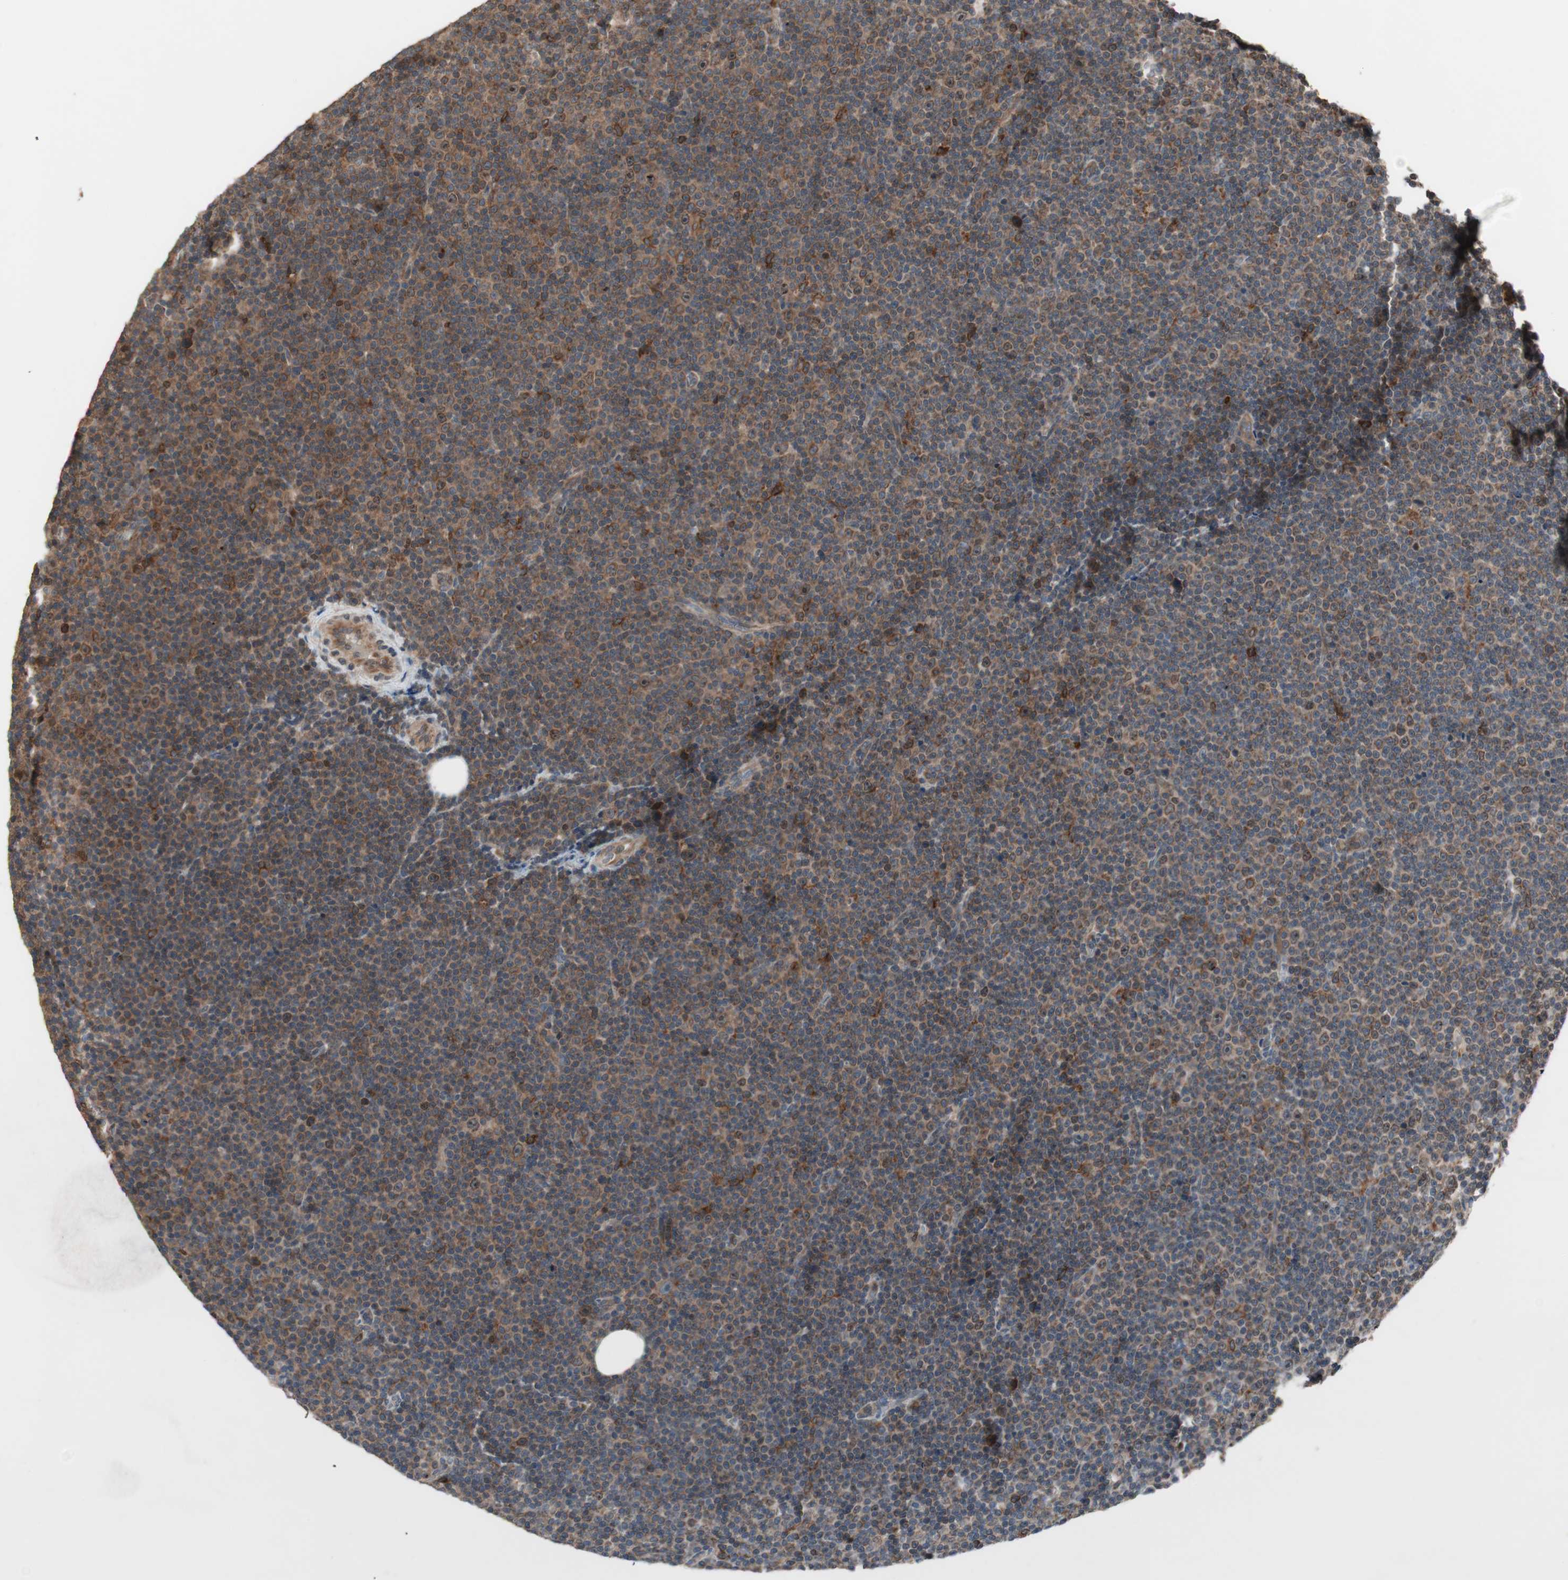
{"staining": {"intensity": "moderate", "quantity": ">75%", "location": "cytoplasmic/membranous"}, "tissue": "lymphoma", "cell_type": "Tumor cells", "image_type": "cancer", "snomed": [{"axis": "morphology", "description": "Malignant lymphoma, non-Hodgkin's type, Low grade"}, {"axis": "topography", "description": "Lymph node"}], "caption": "Brown immunohistochemical staining in human lymphoma reveals moderate cytoplasmic/membranous expression in approximately >75% of tumor cells. The protein of interest is stained brown, and the nuclei are stained in blue (DAB IHC with brightfield microscopy, high magnification).", "gene": "ATP6AP2", "patient": {"sex": "female", "age": 67}}